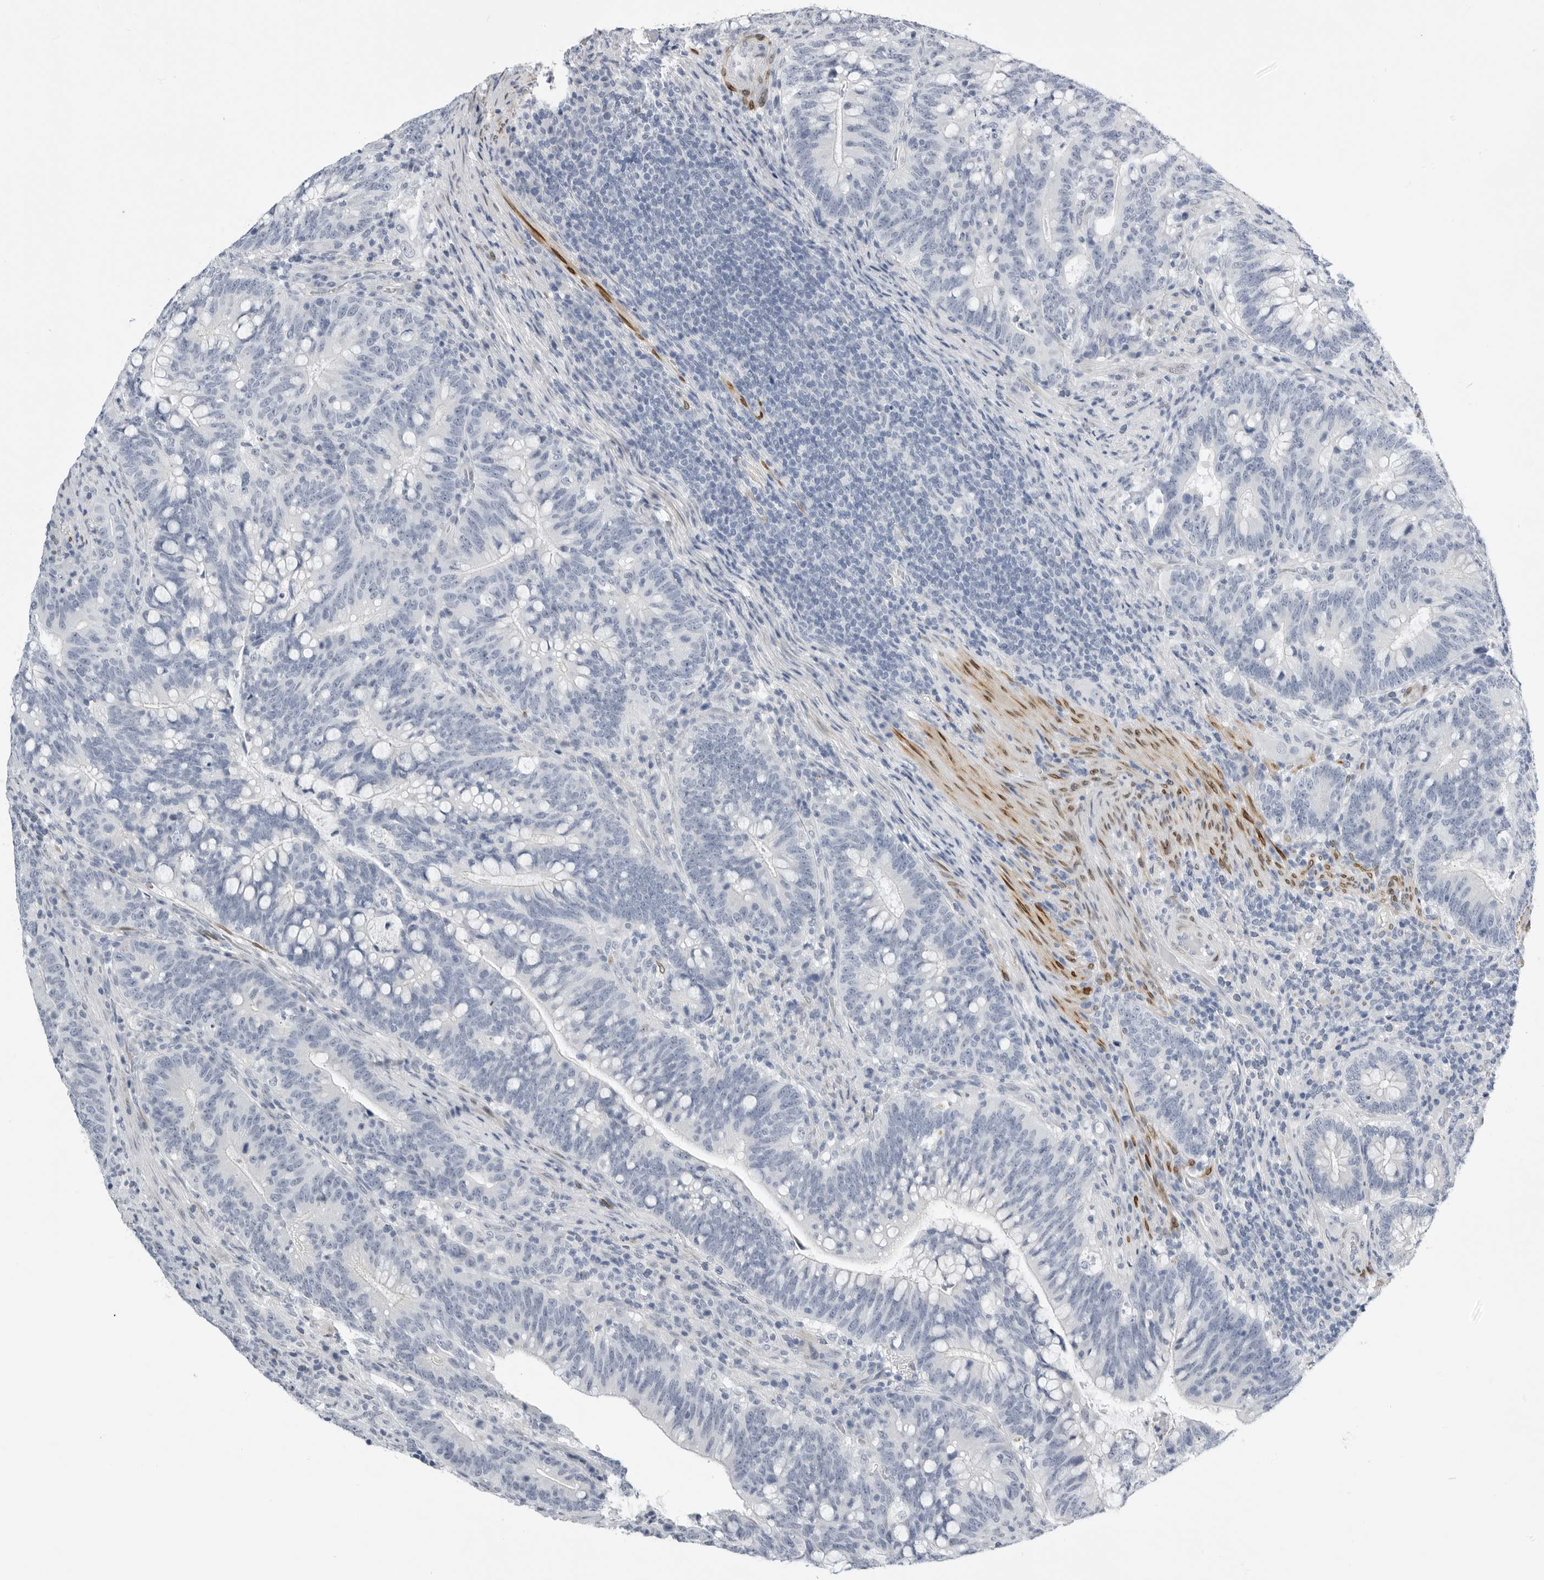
{"staining": {"intensity": "negative", "quantity": "none", "location": "none"}, "tissue": "colorectal cancer", "cell_type": "Tumor cells", "image_type": "cancer", "snomed": [{"axis": "morphology", "description": "Adenocarcinoma, NOS"}, {"axis": "topography", "description": "Colon"}], "caption": "High magnification brightfield microscopy of colorectal adenocarcinoma stained with DAB (3,3'-diaminobenzidine) (brown) and counterstained with hematoxylin (blue): tumor cells show no significant staining.", "gene": "PLN", "patient": {"sex": "female", "age": 66}}